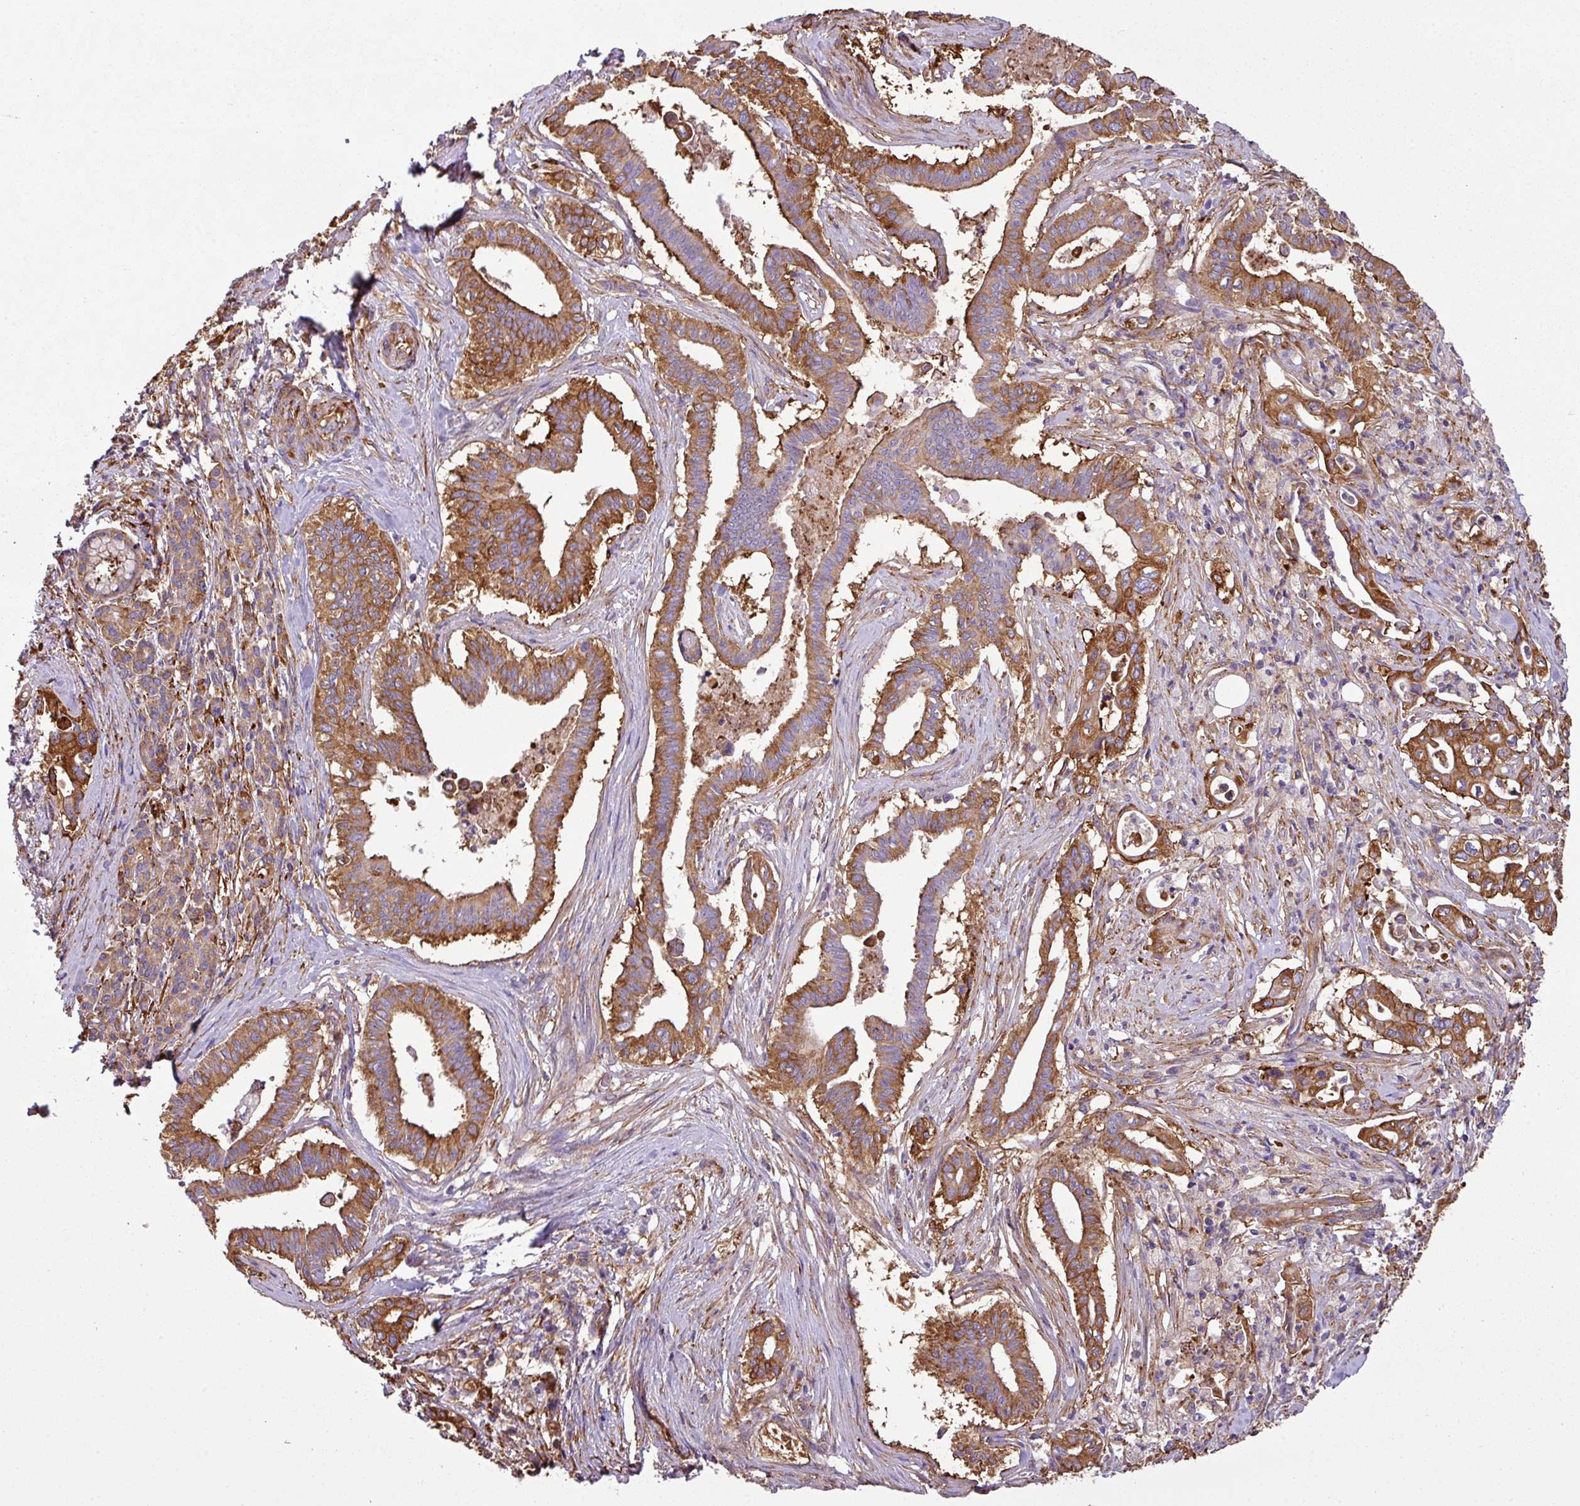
{"staining": {"intensity": "moderate", "quantity": ">75%", "location": "cytoplasmic/membranous"}, "tissue": "pancreatic cancer", "cell_type": "Tumor cells", "image_type": "cancer", "snomed": [{"axis": "morphology", "description": "Adenocarcinoma, NOS"}, {"axis": "topography", "description": "Pancreas"}], "caption": "The immunohistochemical stain shows moderate cytoplasmic/membranous positivity in tumor cells of pancreatic cancer (adenocarcinoma) tissue.", "gene": "XNDC1N", "patient": {"sex": "female", "age": 77}}